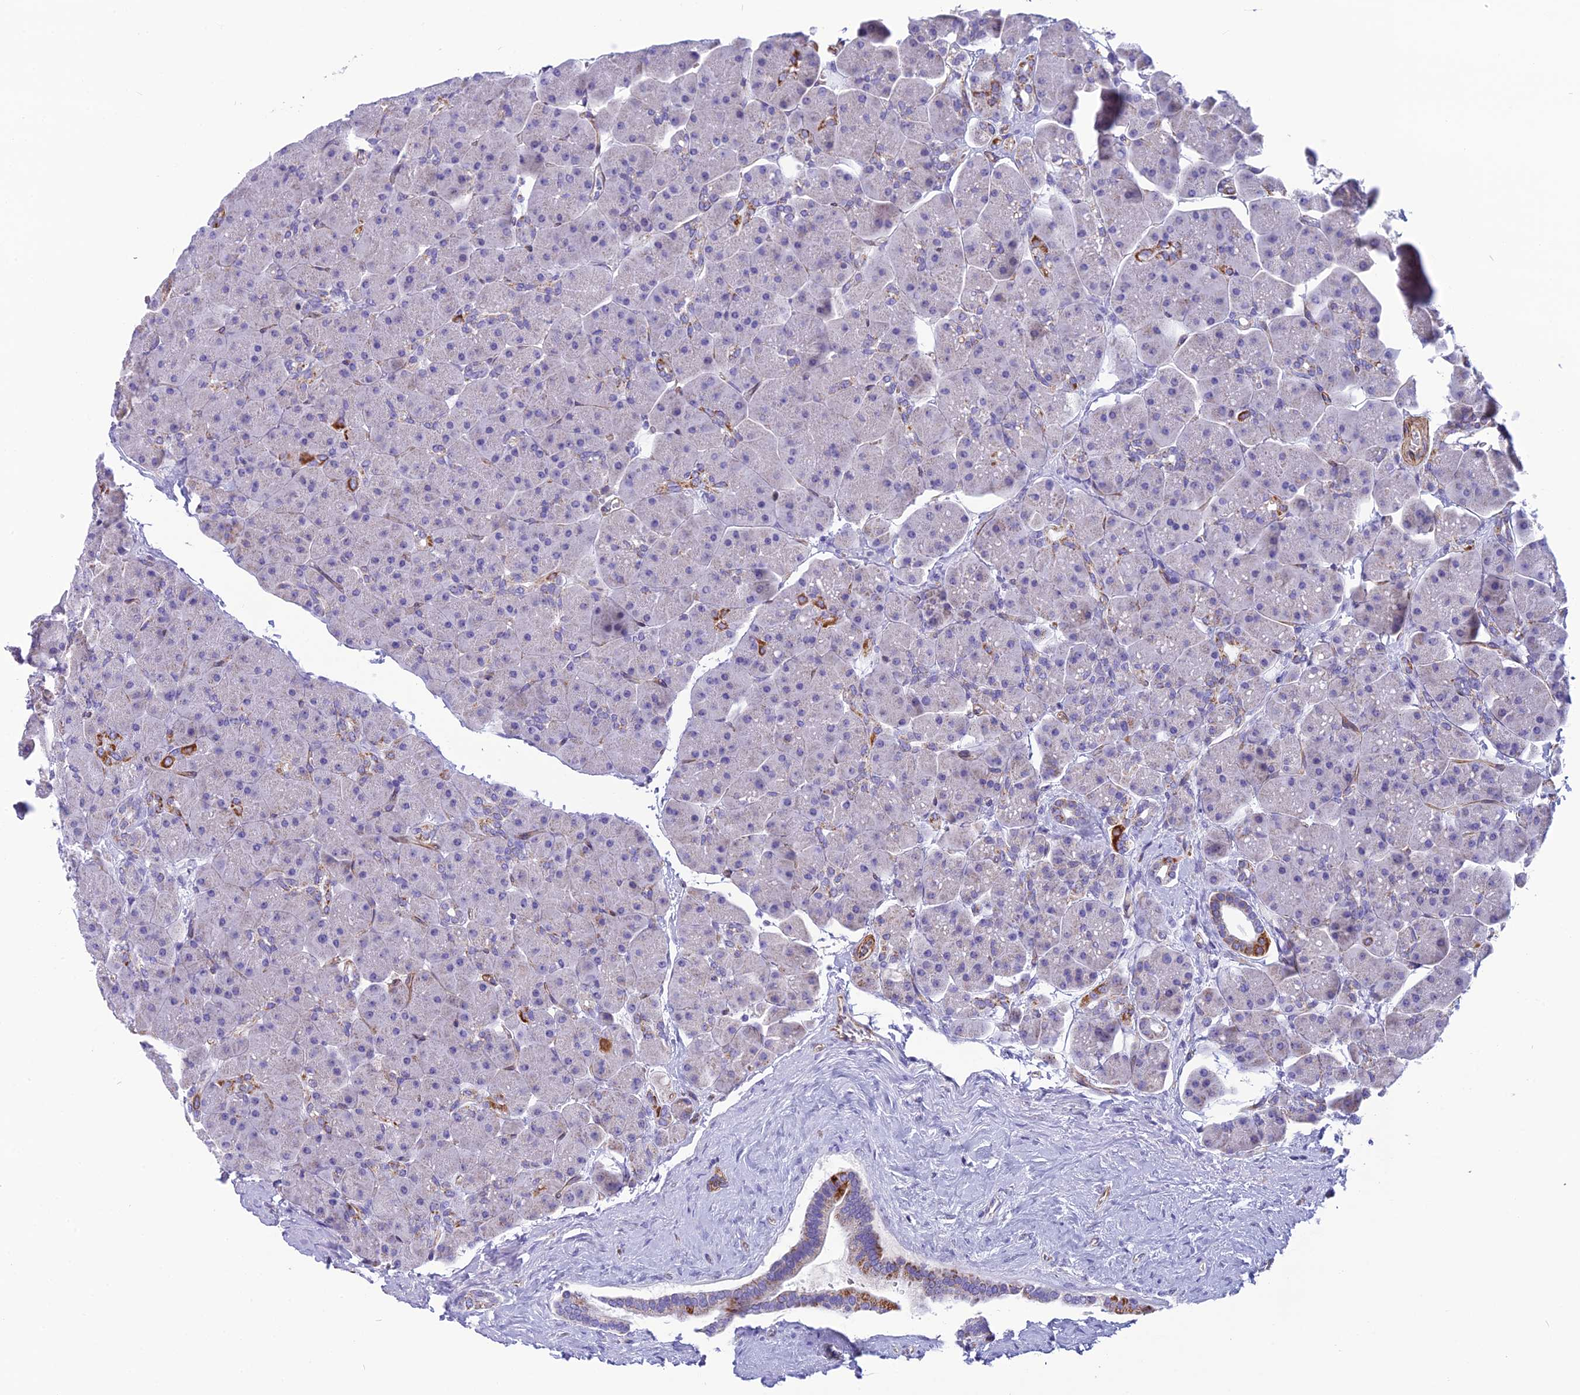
{"staining": {"intensity": "strong", "quantity": "<25%", "location": "cytoplasmic/membranous"}, "tissue": "pancreas", "cell_type": "Exocrine glandular cells", "image_type": "normal", "snomed": [{"axis": "morphology", "description": "Normal tissue, NOS"}, {"axis": "topography", "description": "Pancreas"}], "caption": "About <25% of exocrine glandular cells in unremarkable pancreas reveal strong cytoplasmic/membranous protein expression as visualized by brown immunohistochemical staining.", "gene": "POMGNT1", "patient": {"sex": "male", "age": 66}}